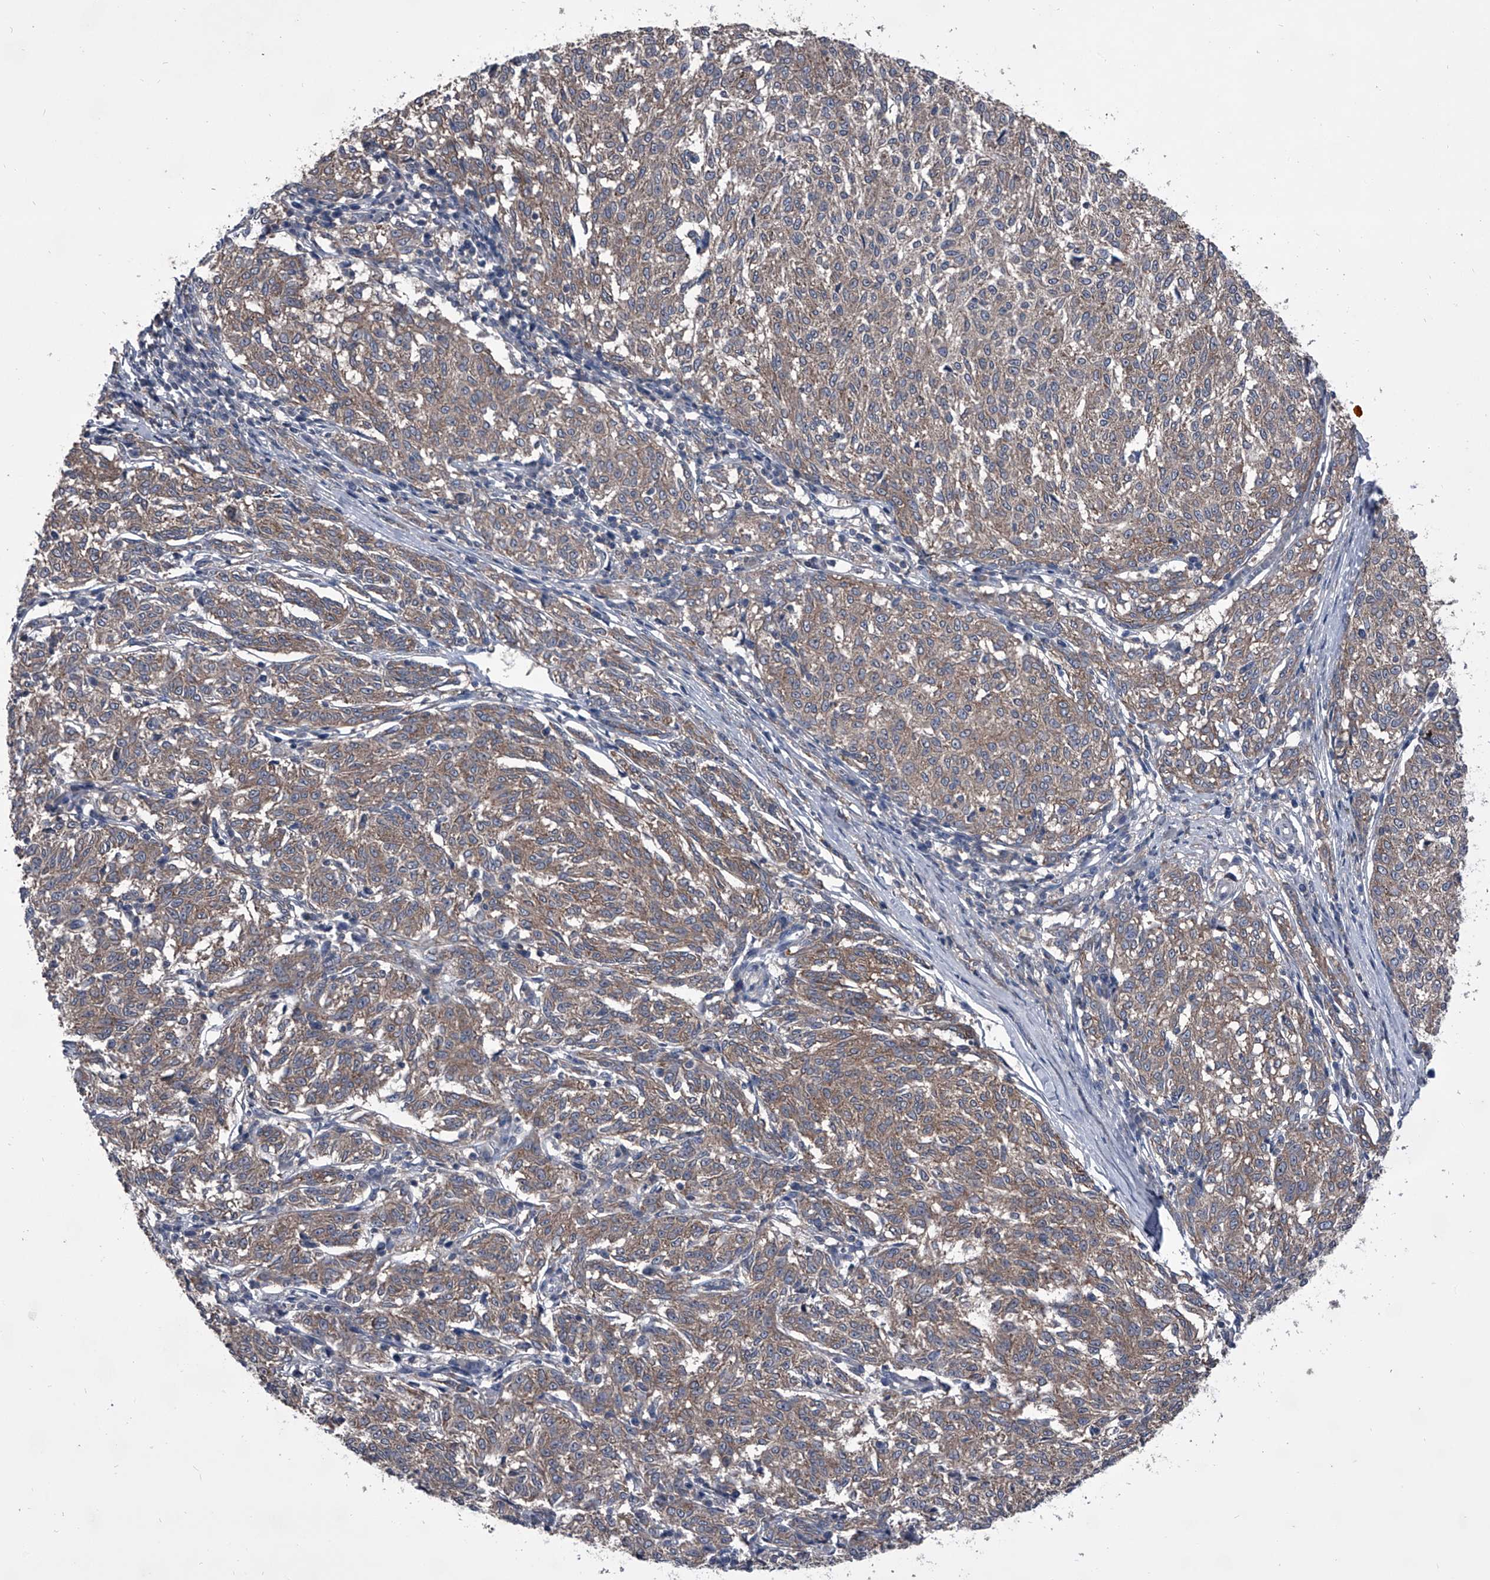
{"staining": {"intensity": "weak", "quantity": ">75%", "location": "cytoplasmic/membranous"}, "tissue": "melanoma", "cell_type": "Tumor cells", "image_type": "cancer", "snomed": [{"axis": "morphology", "description": "Malignant melanoma, NOS"}, {"axis": "topography", "description": "Skin"}], "caption": "An image of malignant melanoma stained for a protein exhibits weak cytoplasmic/membranous brown staining in tumor cells.", "gene": "PIP5K1A", "patient": {"sex": "female", "age": 72}}